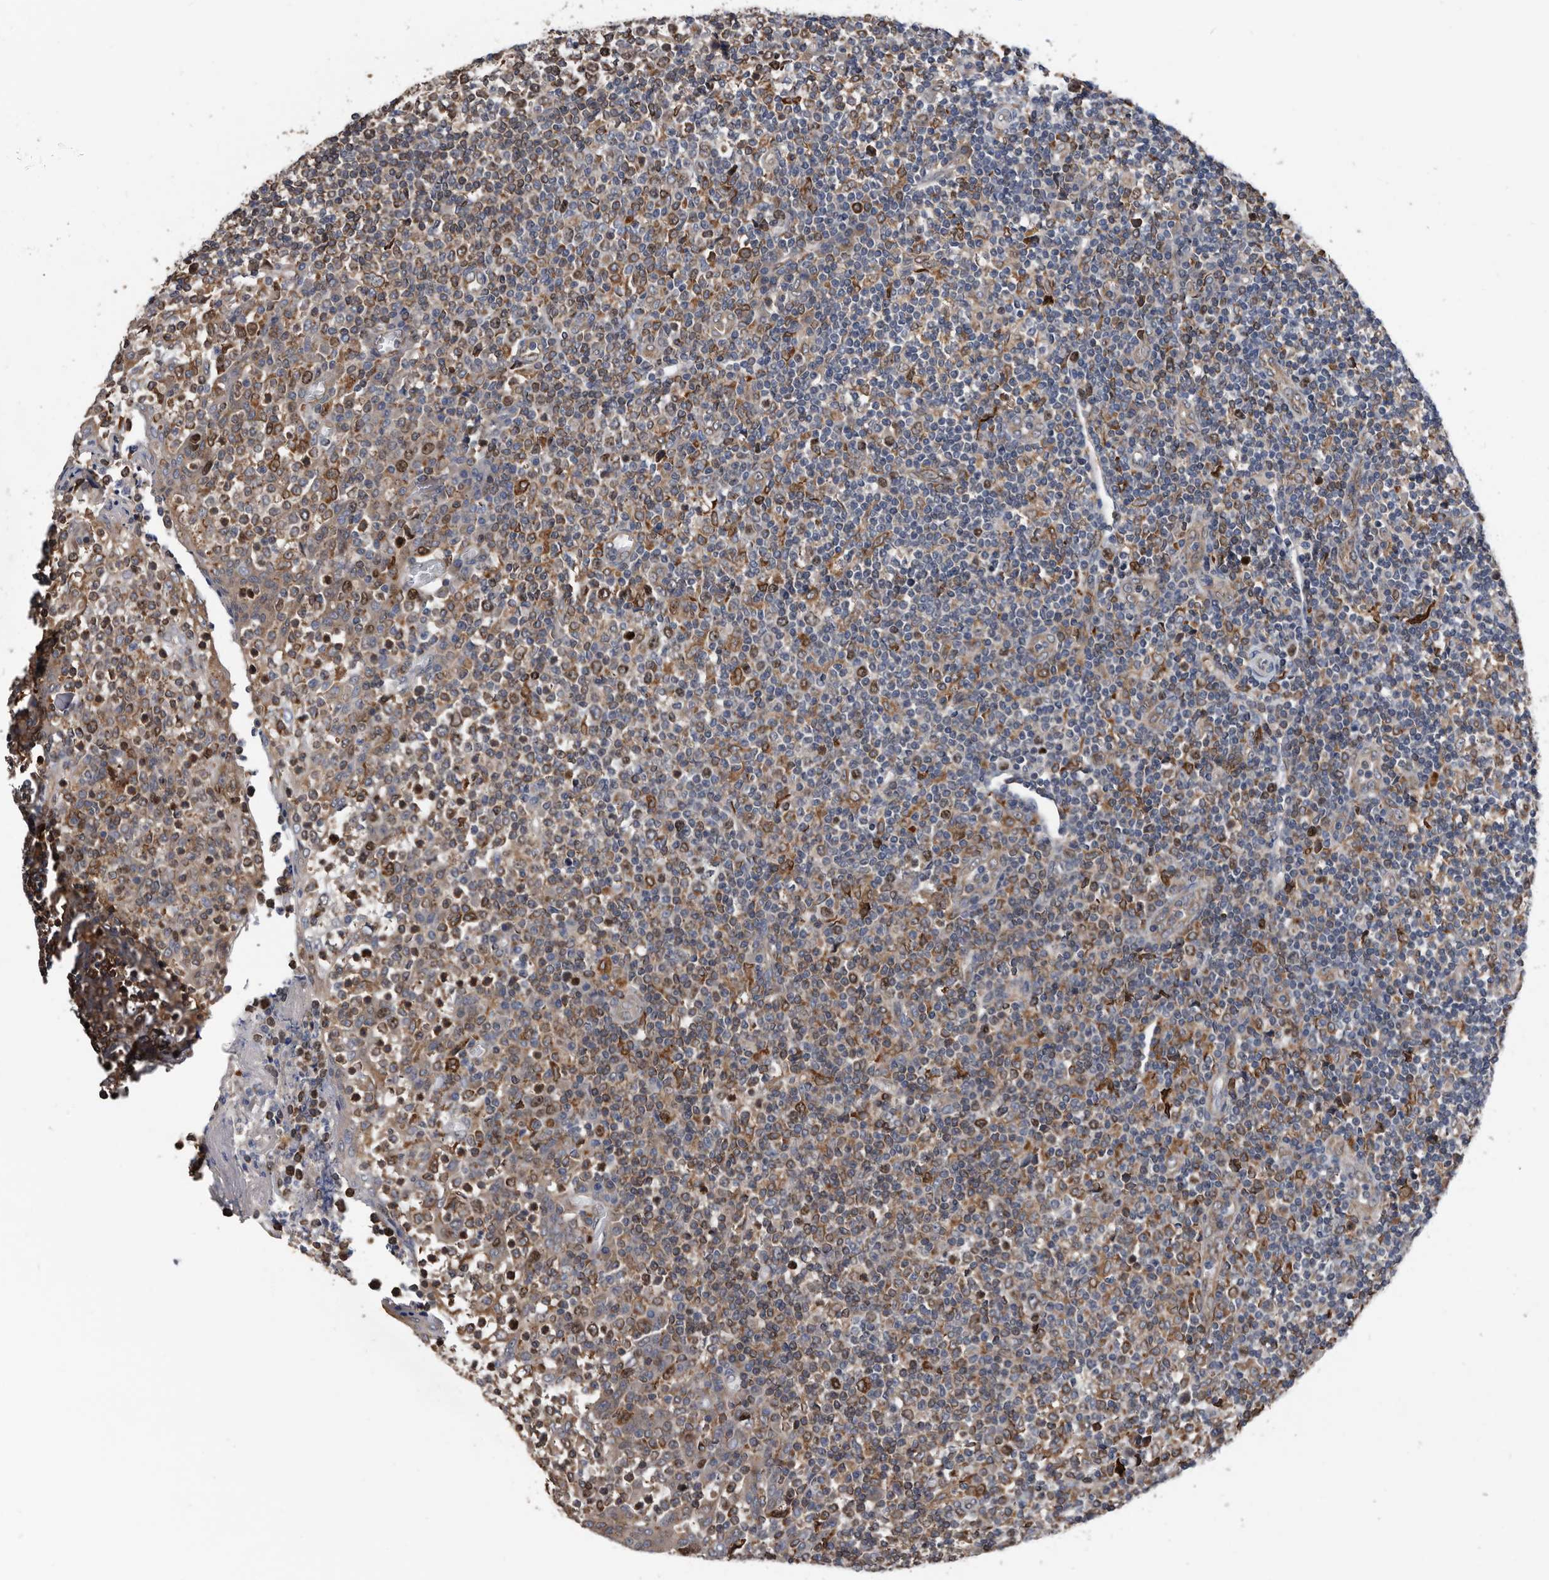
{"staining": {"intensity": "moderate", "quantity": "25%-75%", "location": "cytoplasmic/membranous,nuclear"}, "tissue": "tonsil", "cell_type": "Germinal center cells", "image_type": "normal", "snomed": [{"axis": "morphology", "description": "Normal tissue, NOS"}, {"axis": "topography", "description": "Tonsil"}], "caption": "Immunohistochemical staining of benign tonsil reveals moderate cytoplasmic/membranous,nuclear protein staining in approximately 25%-75% of germinal center cells.", "gene": "ATAD2", "patient": {"sex": "female", "age": 19}}